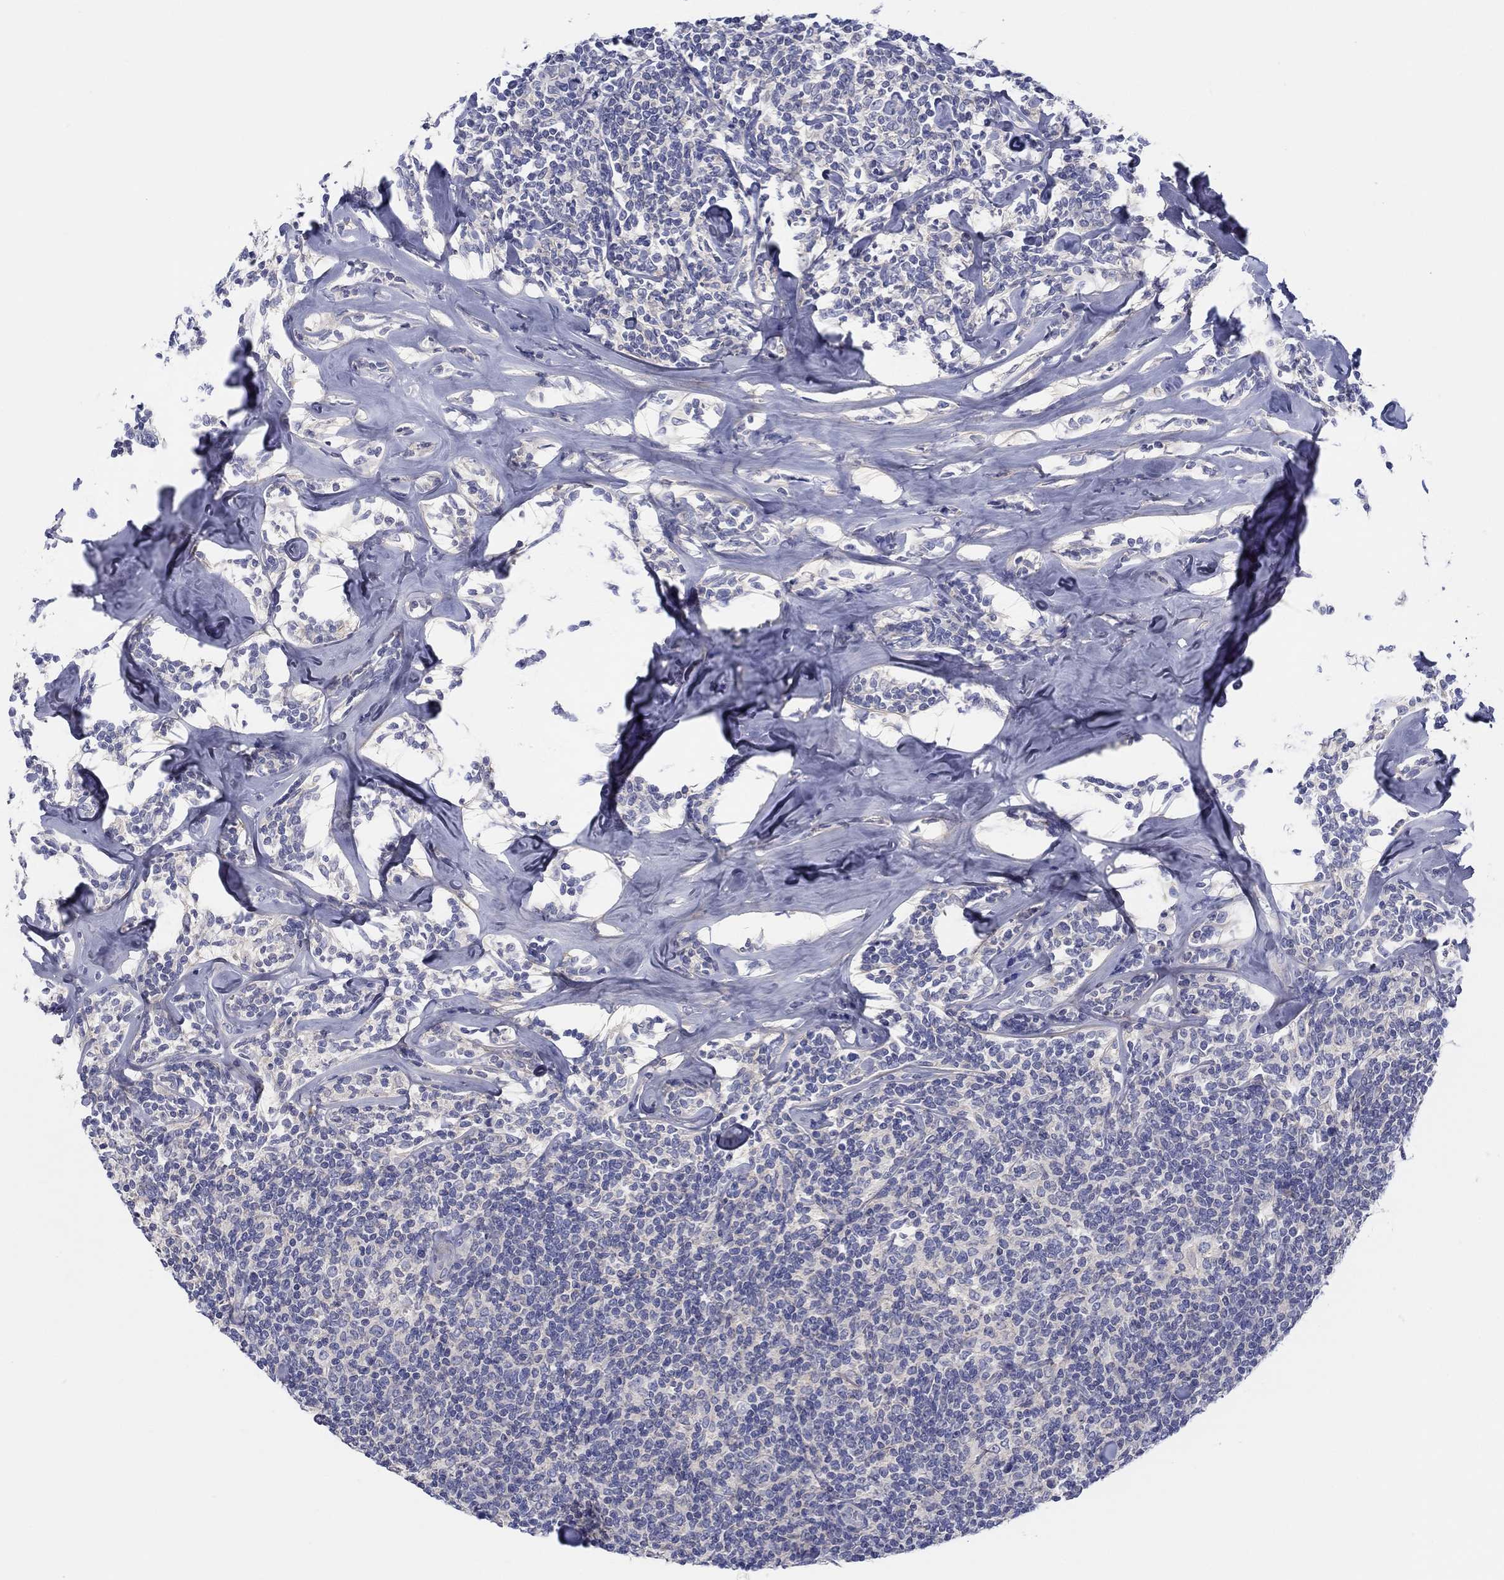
{"staining": {"intensity": "negative", "quantity": "none", "location": "none"}, "tissue": "lymphoma", "cell_type": "Tumor cells", "image_type": "cancer", "snomed": [{"axis": "morphology", "description": "Malignant lymphoma, non-Hodgkin's type, Low grade"}, {"axis": "topography", "description": "Lymph node"}], "caption": "A micrograph of human low-grade malignant lymphoma, non-Hodgkin's type is negative for staining in tumor cells.", "gene": "HAPLN4", "patient": {"sex": "female", "age": 56}}